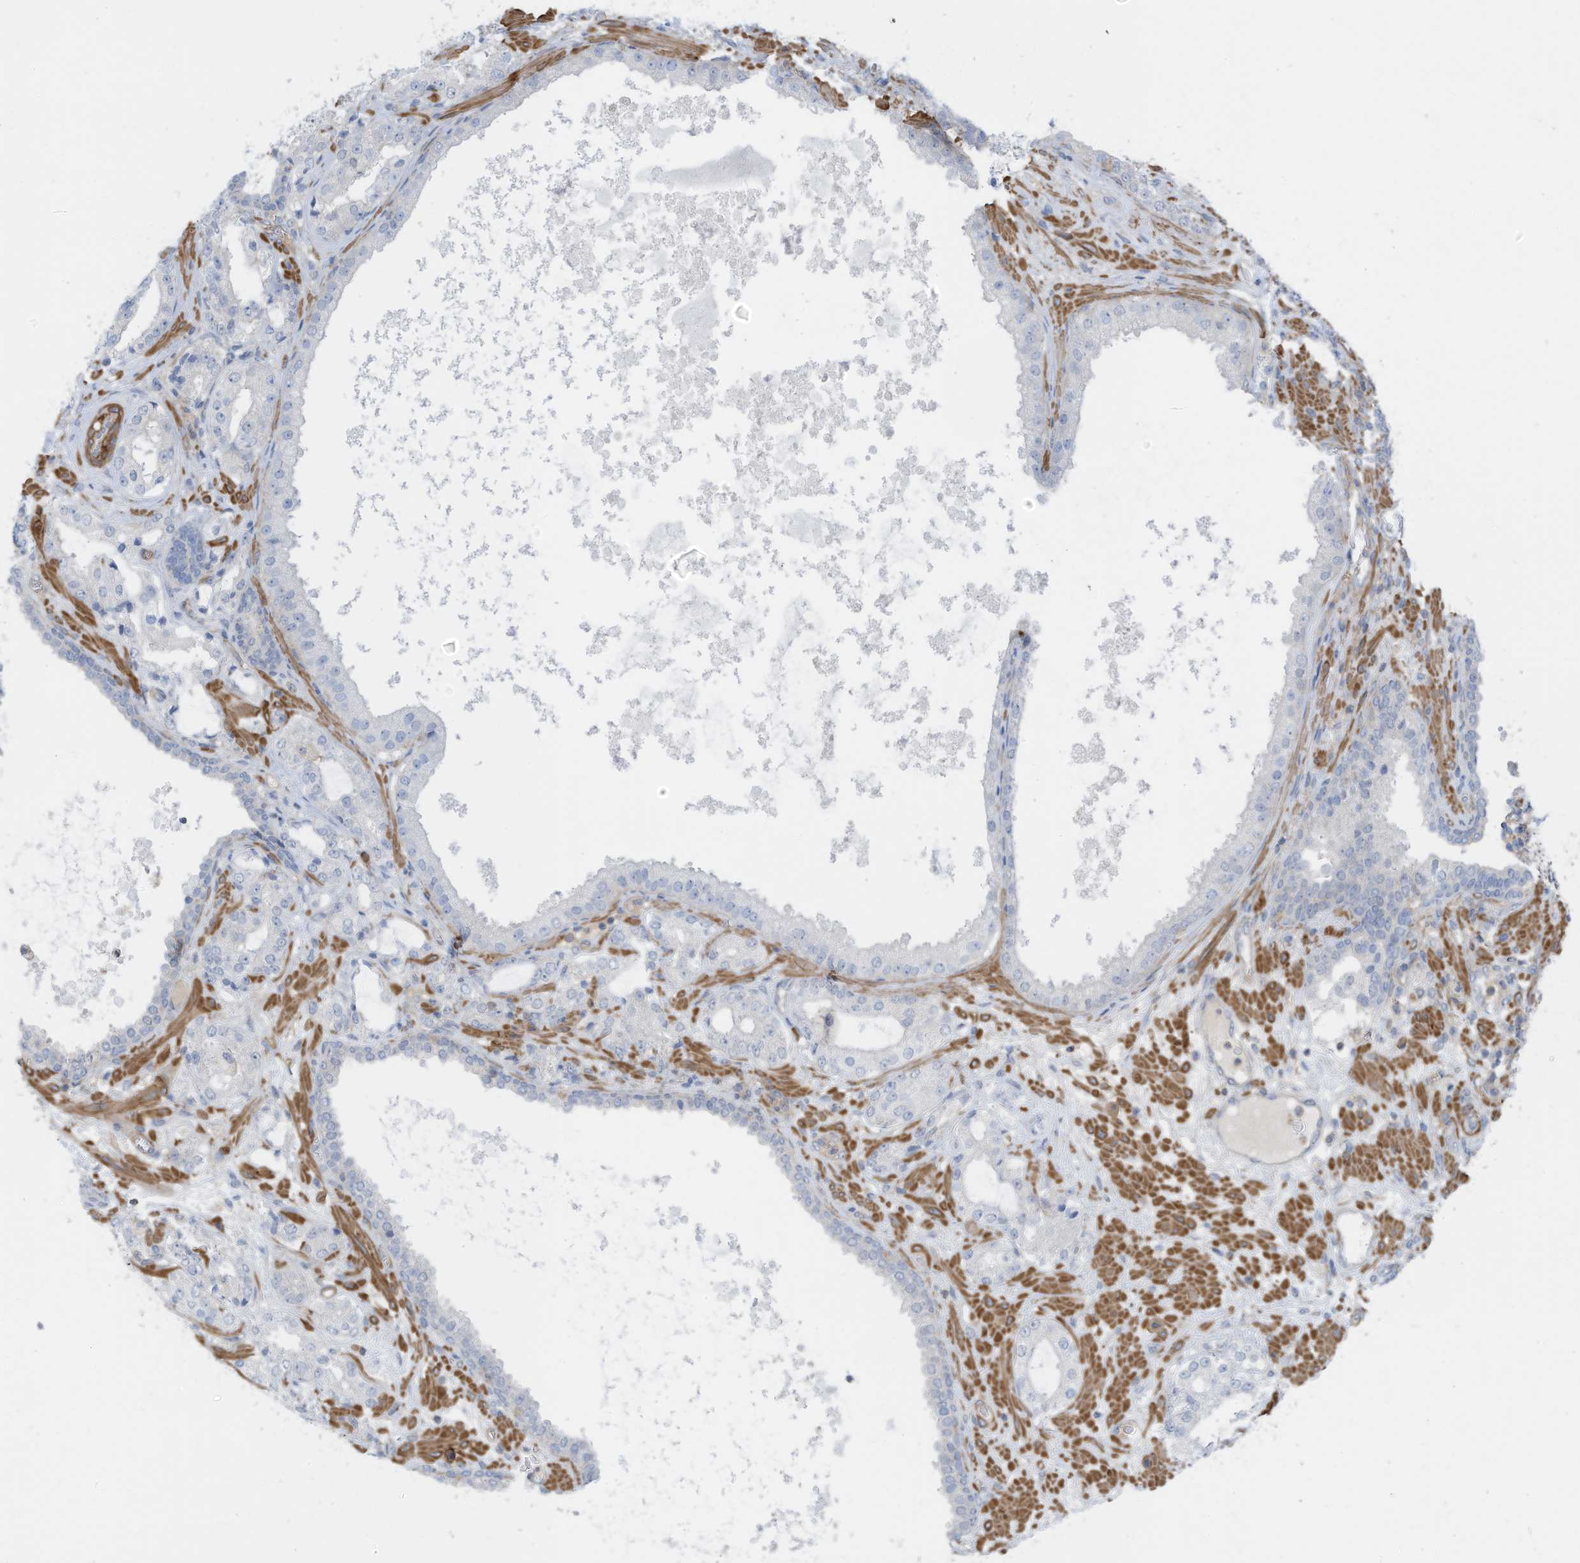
{"staining": {"intensity": "negative", "quantity": "none", "location": "none"}, "tissue": "prostate cancer", "cell_type": "Tumor cells", "image_type": "cancer", "snomed": [{"axis": "morphology", "description": "Adenocarcinoma, High grade"}, {"axis": "topography", "description": "Prostate"}], "caption": "Tumor cells show no significant expression in prostate cancer.", "gene": "ZNF846", "patient": {"sex": "male", "age": 64}}